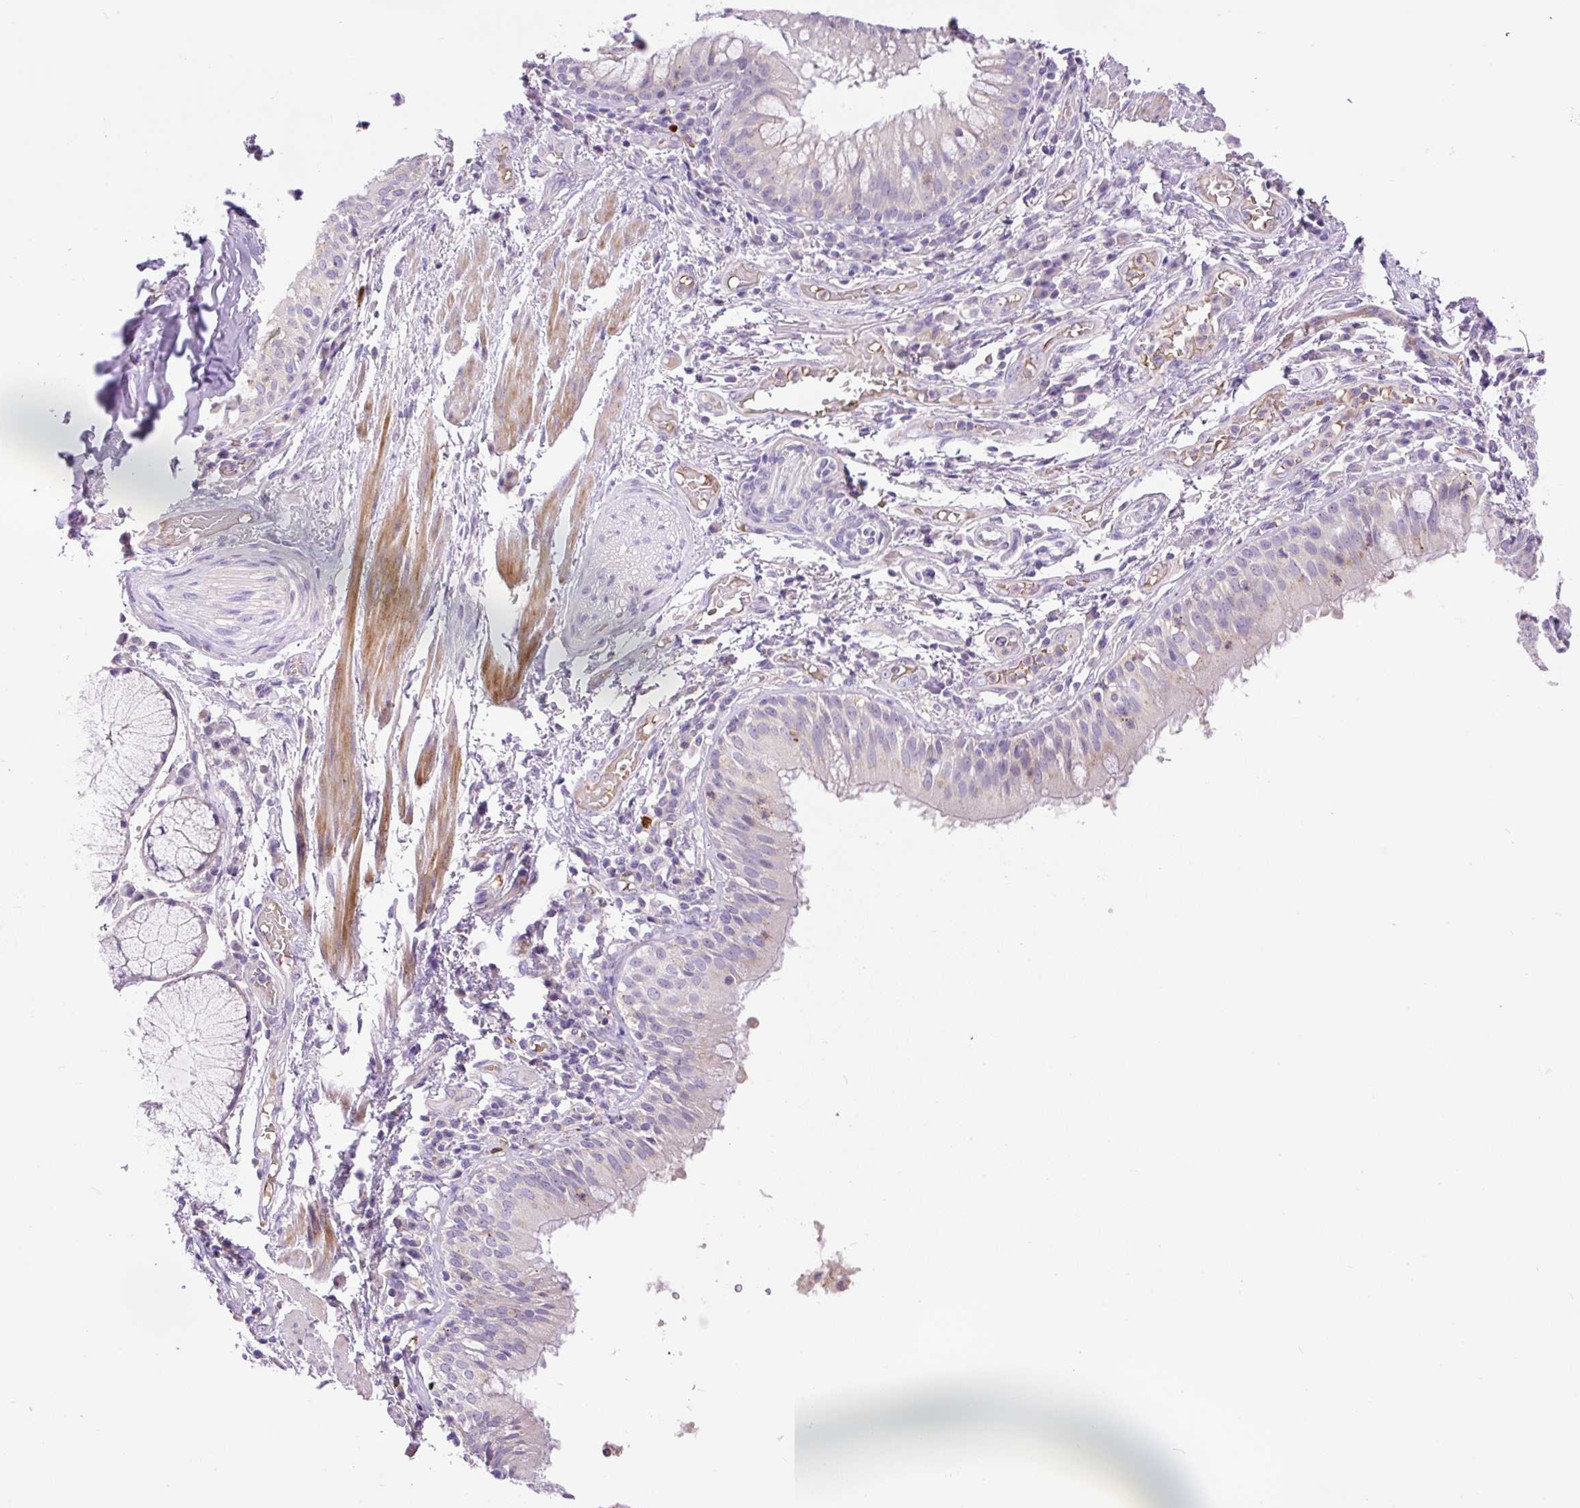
{"staining": {"intensity": "negative", "quantity": "none", "location": "none"}, "tissue": "adipose tissue", "cell_type": "Adipocytes", "image_type": "normal", "snomed": [{"axis": "morphology", "description": "Normal tissue, NOS"}, {"axis": "topography", "description": "Cartilage tissue"}, {"axis": "topography", "description": "Bronchus"}], "caption": "Adipocytes show no significant protein staining in benign adipose tissue. The staining is performed using DAB (3,3'-diaminobenzidine) brown chromogen with nuclei counter-stained in using hematoxylin.", "gene": "LHFPL5", "patient": {"sex": "male", "age": 56}}